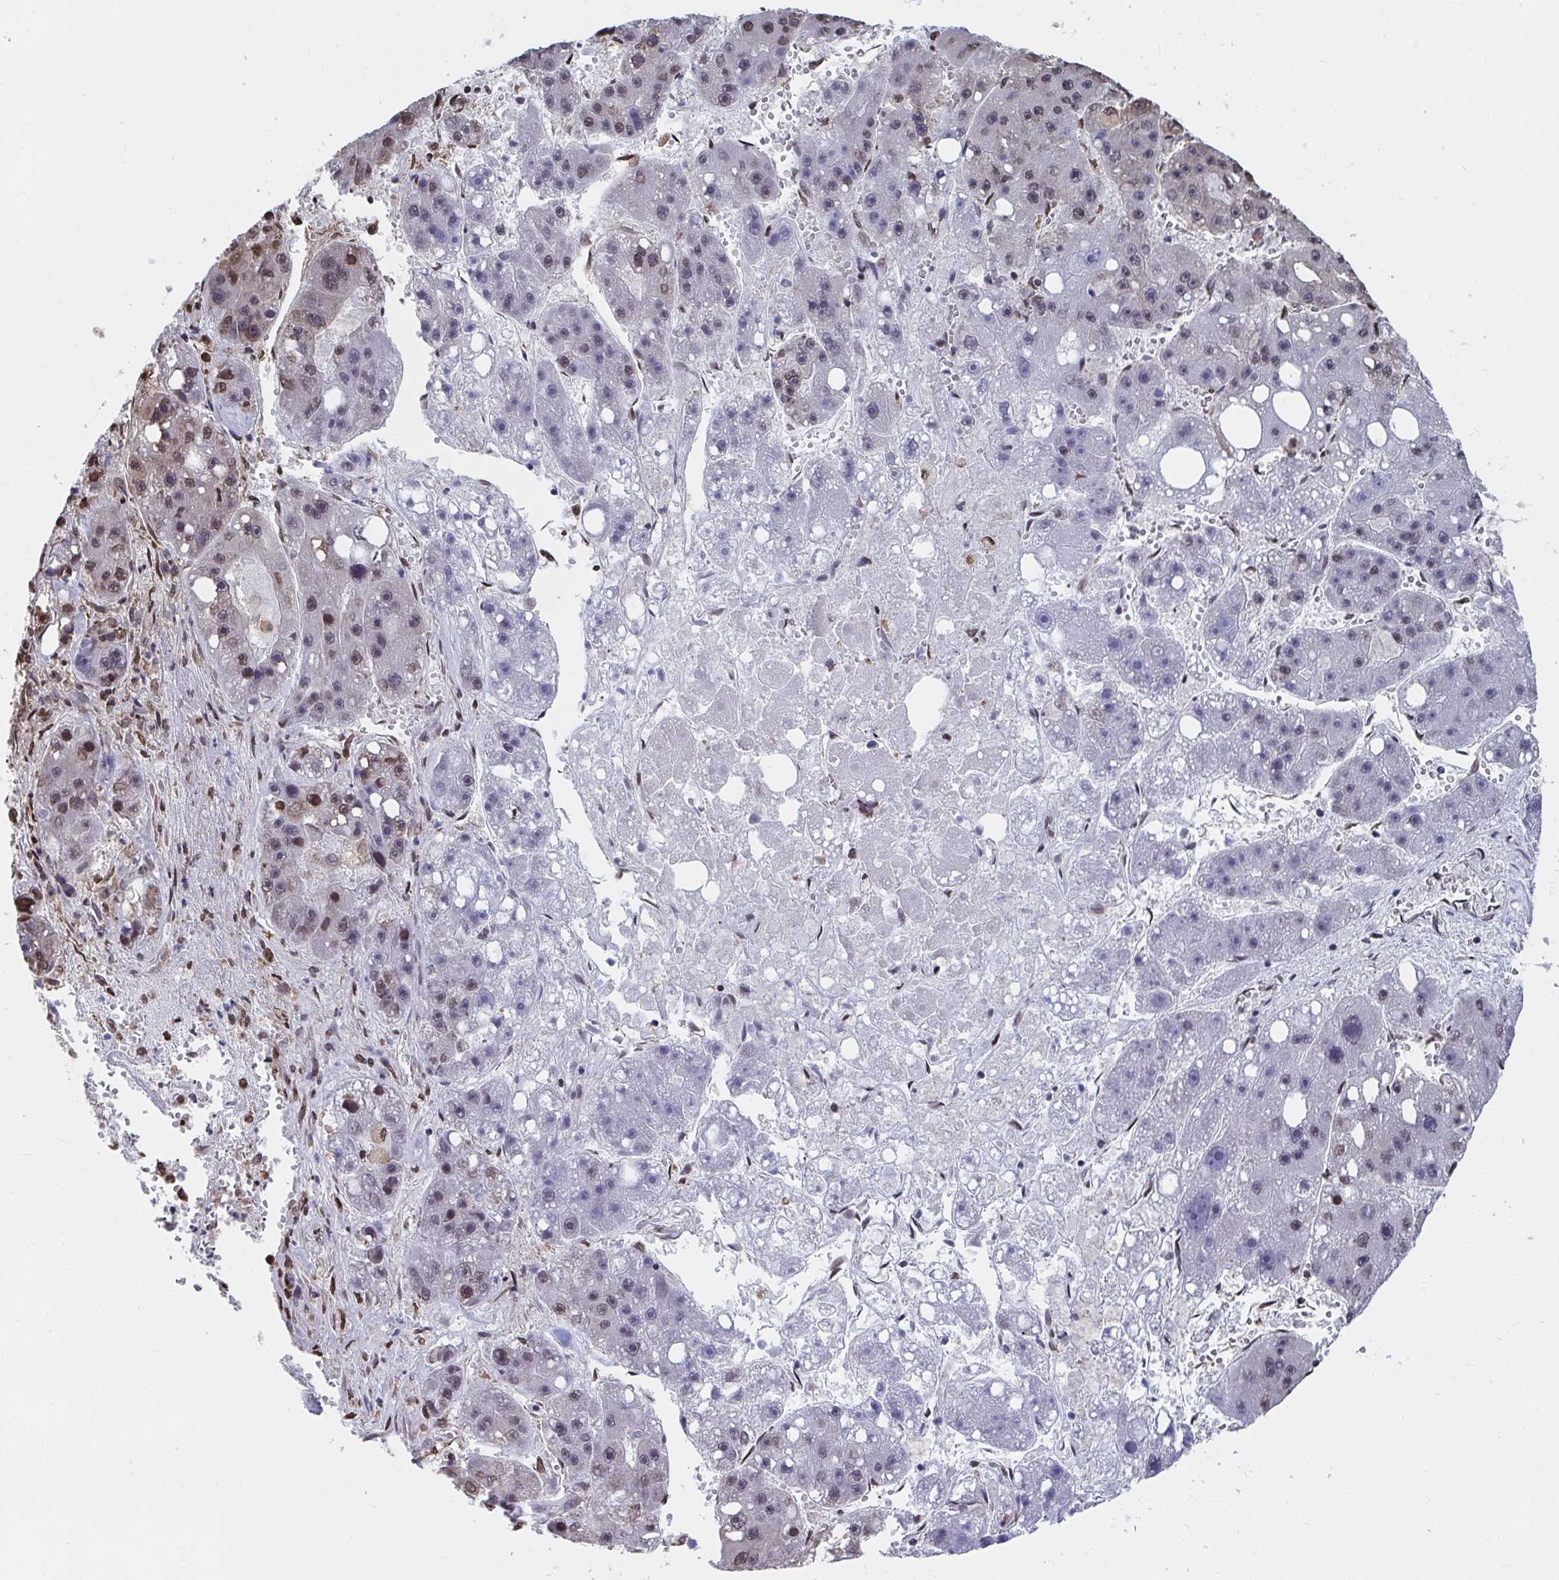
{"staining": {"intensity": "weak", "quantity": "<25%", "location": "nuclear"}, "tissue": "liver cancer", "cell_type": "Tumor cells", "image_type": "cancer", "snomed": [{"axis": "morphology", "description": "Carcinoma, Hepatocellular, NOS"}, {"axis": "topography", "description": "Liver"}], "caption": "A histopathology image of human liver cancer is negative for staining in tumor cells.", "gene": "SYNCRIP", "patient": {"sex": "female", "age": 61}}